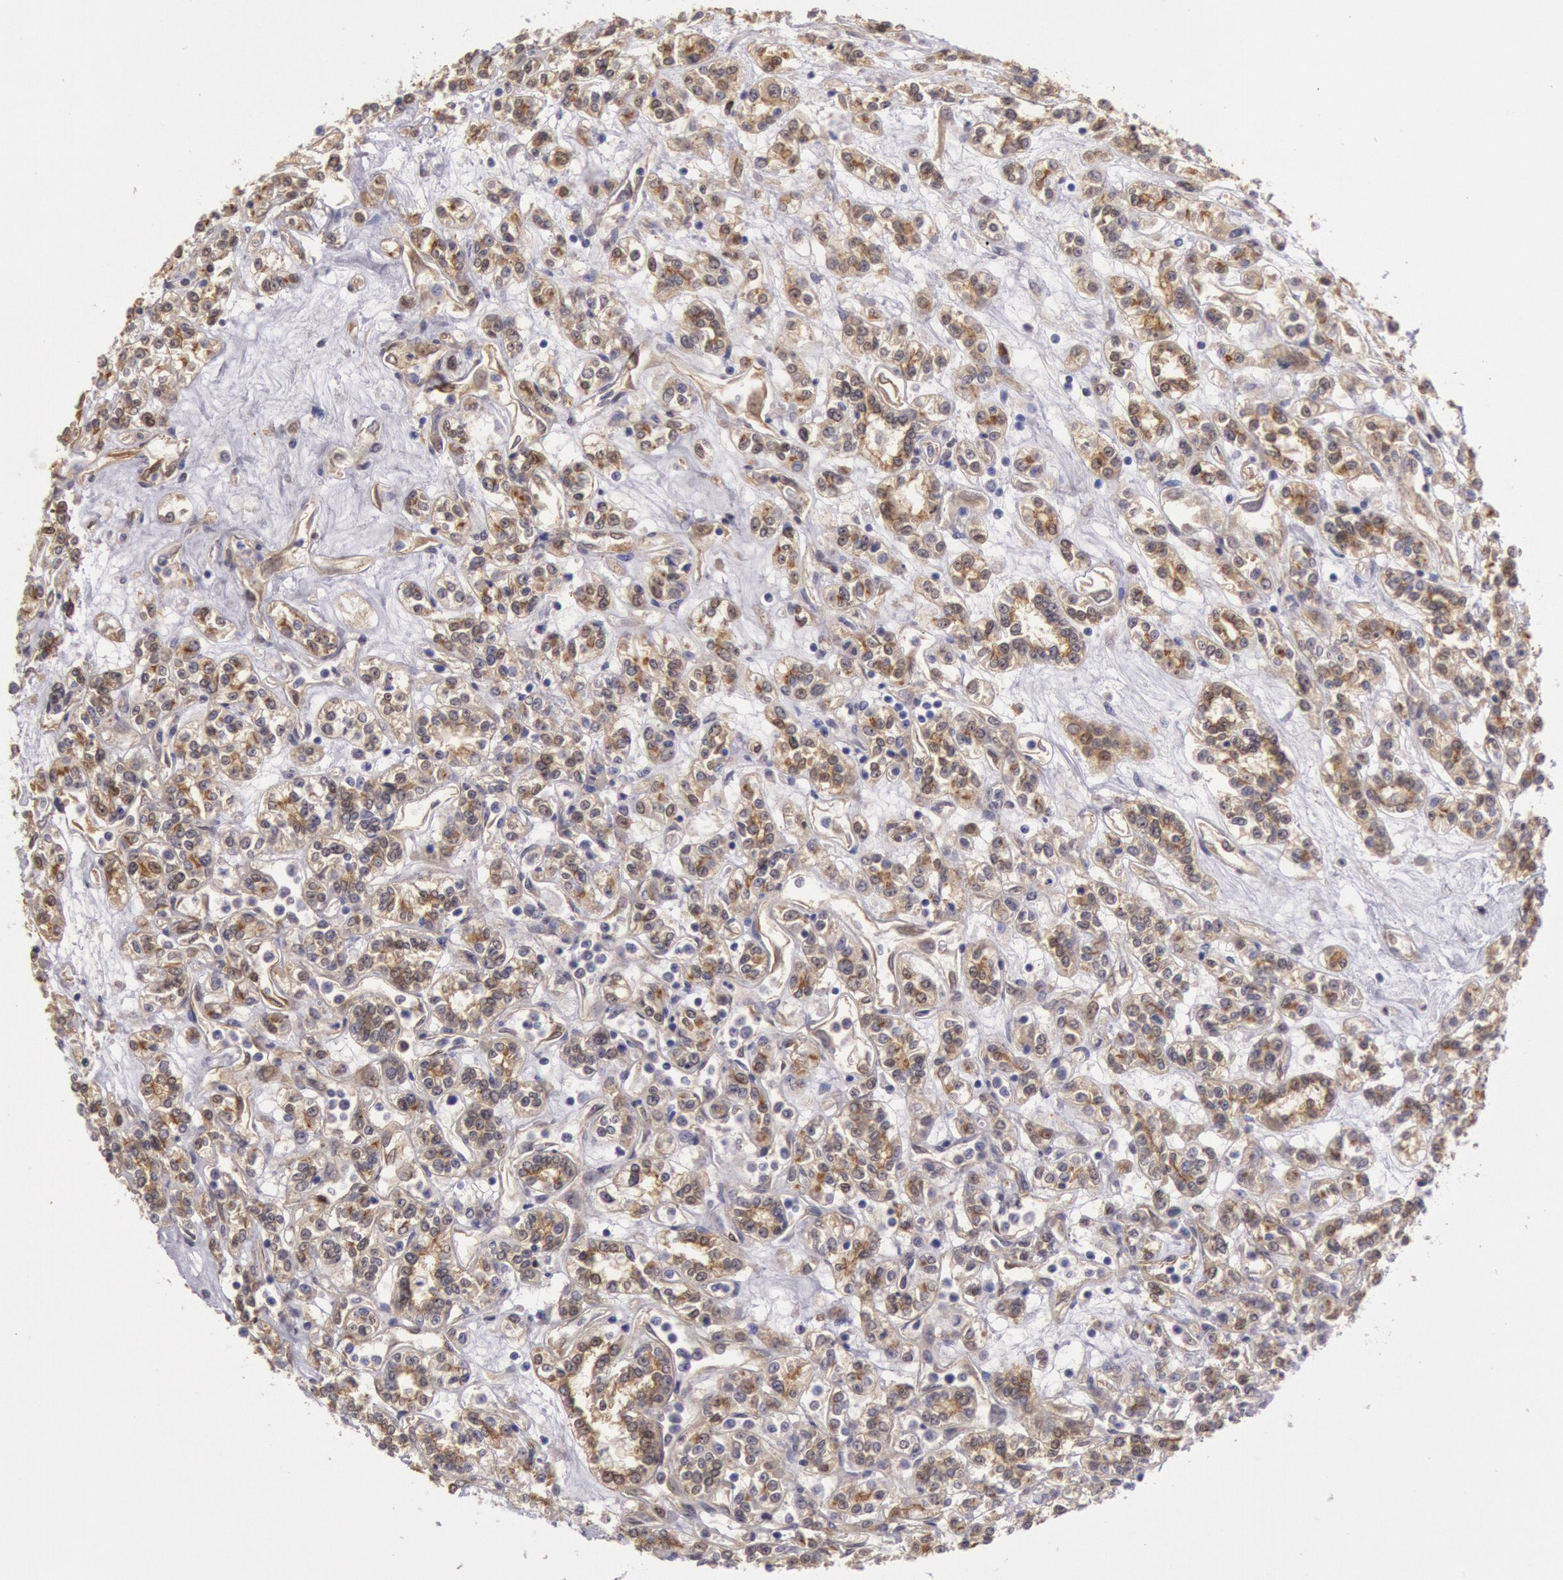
{"staining": {"intensity": "moderate", "quantity": ">75%", "location": "cytoplasmic/membranous"}, "tissue": "renal cancer", "cell_type": "Tumor cells", "image_type": "cancer", "snomed": [{"axis": "morphology", "description": "Adenocarcinoma, NOS"}, {"axis": "topography", "description": "Kidney"}], "caption": "A medium amount of moderate cytoplasmic/membranous staining is seen in about >75% of tumor cells in renal cancer tissue. The staining was performed using DAB, with brown indicating positive protein expression. Nuclei are stained blue with hematoxylin.", "gene": "CCDC50", "patient": {"sex": "female", "age": 76}}